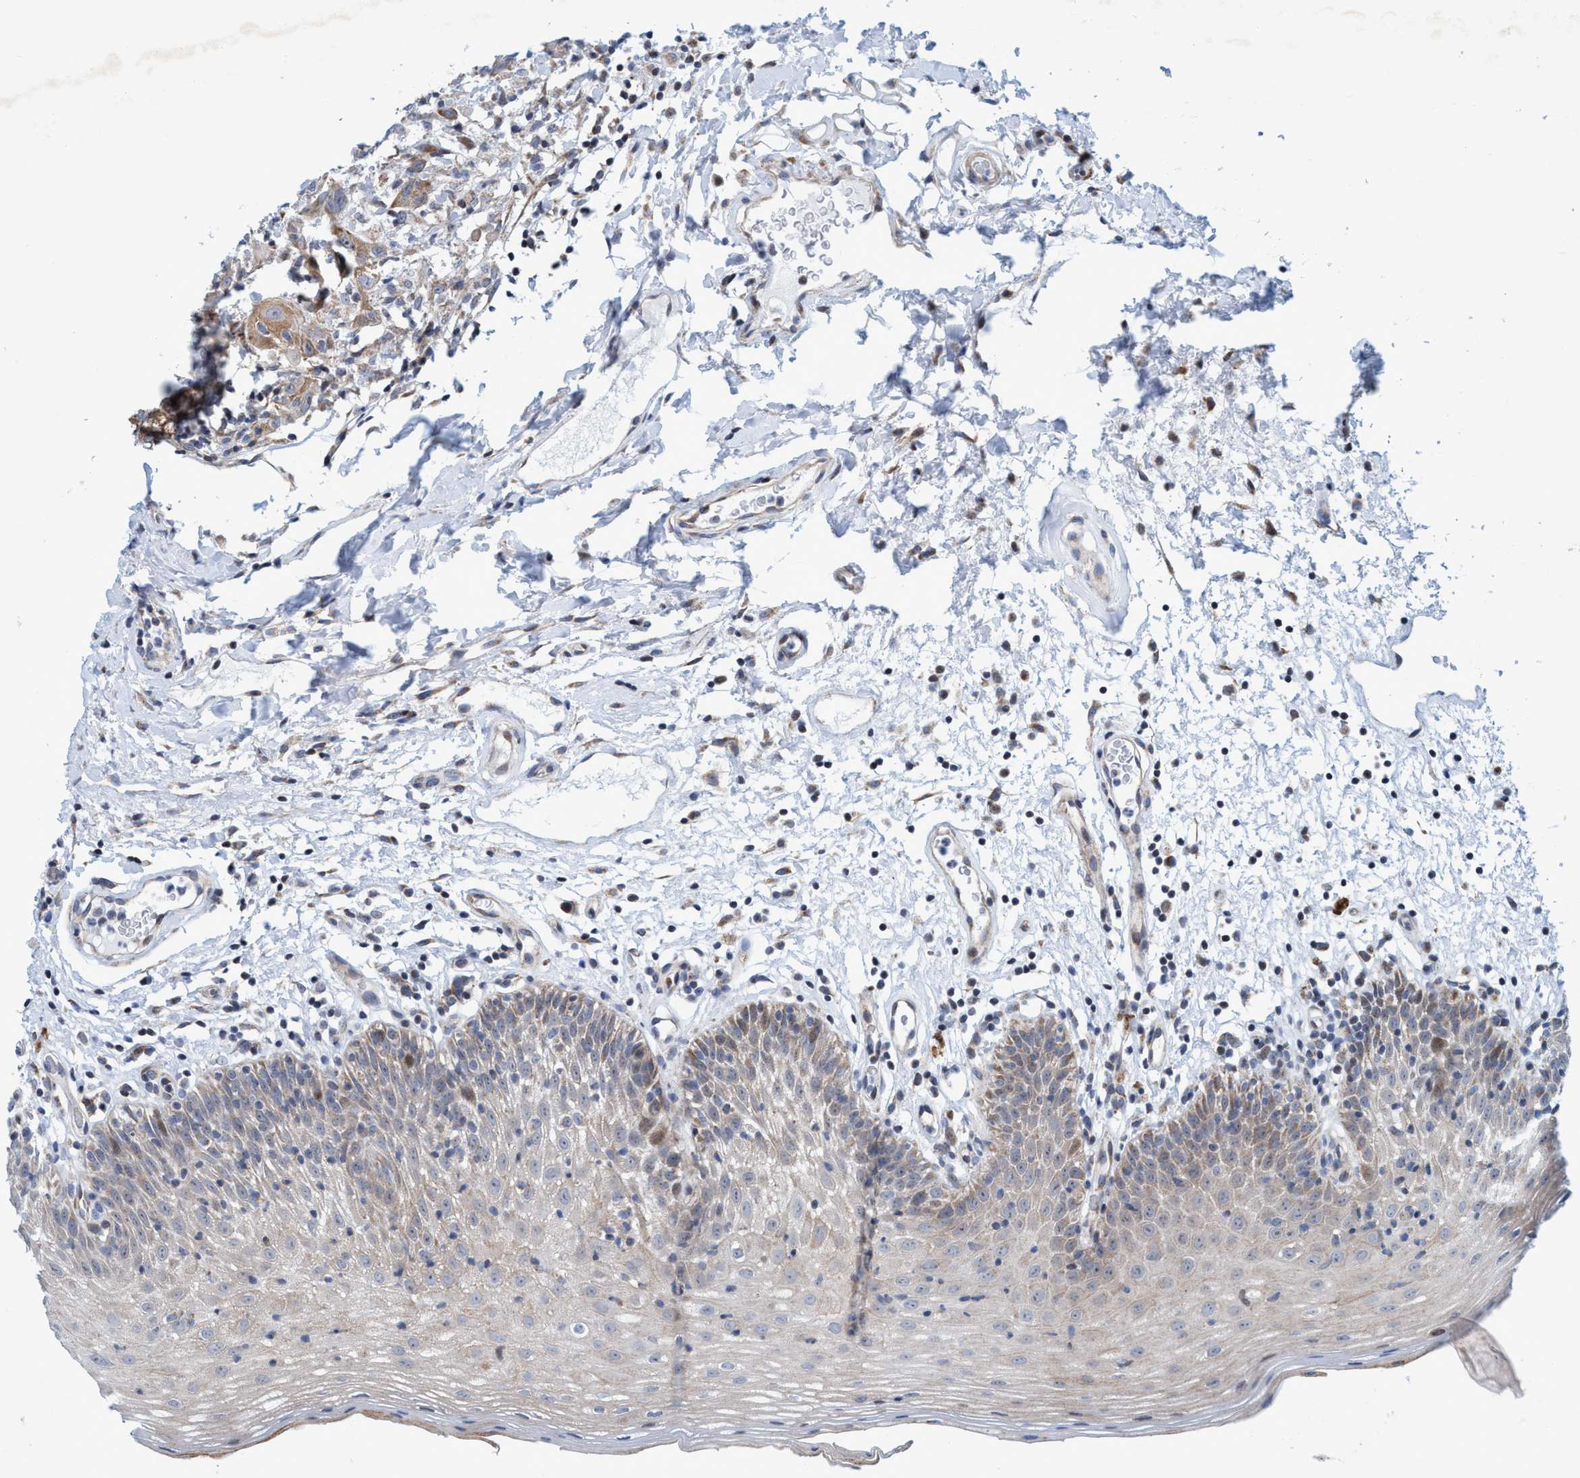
{"staining": {"intensity": "weak", "quantity": ">75%", "location": "cytoplasmic/membranous"}, "tissue": "oral mucosa", "cell_type": "Squamous epithelial cells", "image_type": "normal", "snomed": [{"axis": "morphology", "description": "Normal tissue, NOS"}, {"axis": "morphology", "description": "Squamous cell carcinoma, NOS"}, {"axis": "topography", "description": "Skeletal muscle"}, {"axis": "topography", "description": "Oral tissue"}, {"axis": "topography", "description": "Head-Neck"}], "caption": "Protein staining exhibits weak cytoplasmic/membranous staining in approximately >75% of squamous epithelial cells in normal oral mucosa. The protein is stained brown, and the nuclei are stained in blue (DAB (3,3'-diaminobenzidine) IHC with brightfield microscopy, high magnification).", "gene": "POLR1F", "patient": {"sex": "male", "age": 71}}